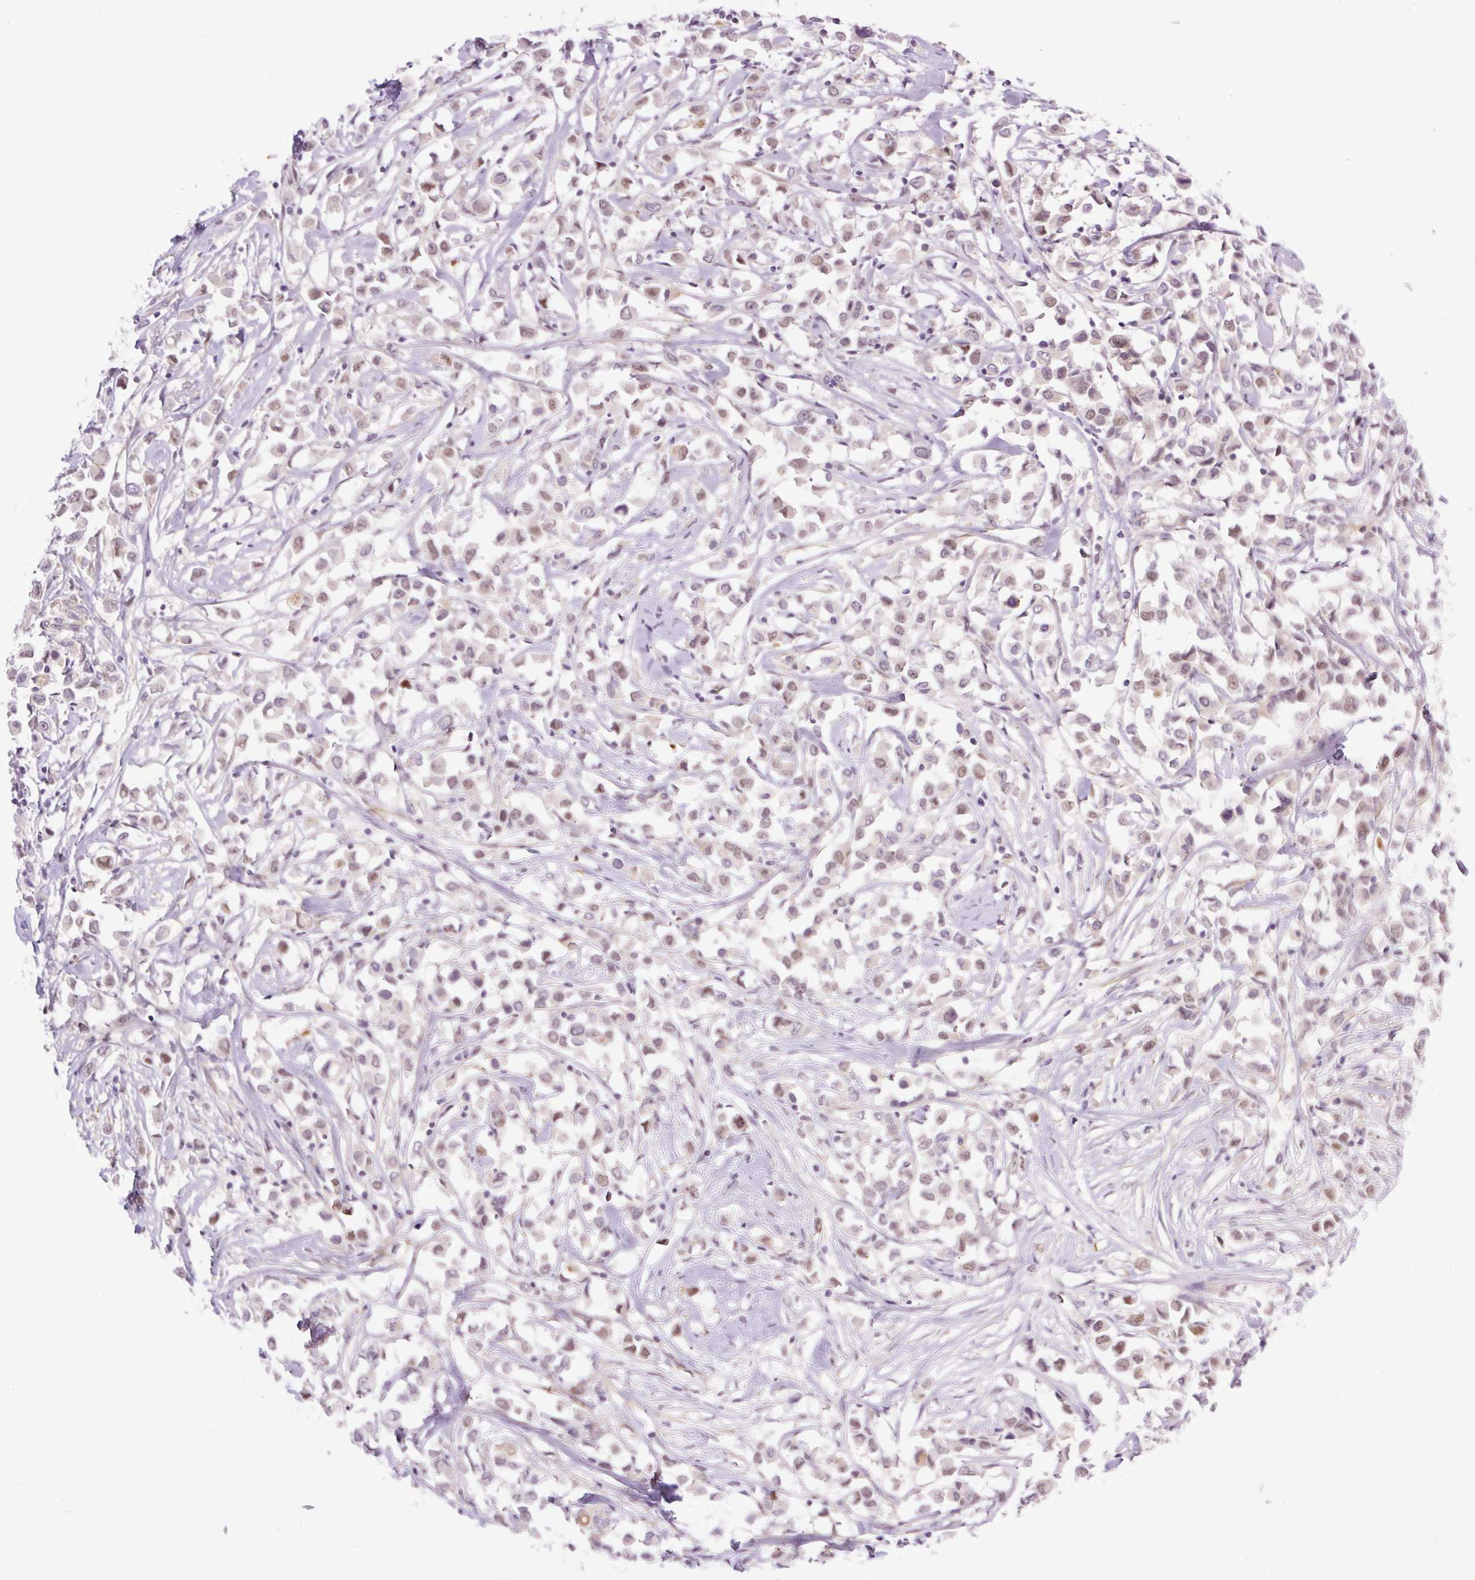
{"staining": {"intensity": "weak", "quantity": ">75%", "location": "nuclear"}, "tissue": "breast cancer", "cell_type": "Tumor cells", "image_type": "cancer", "snomed": [{"axis": "morphology", "description": "Duct carcinoma"}, {"axis": "topography", "description": "Breast"}], "caption": "This photomicrograph displays IHC staining of breast cancer (infiltrating ductal carcinoma), with low weak nuclear staining in approximately >75% of tumor cells.", "gene": "ICE1", "patient": {"sex": "female", "age": 61}}